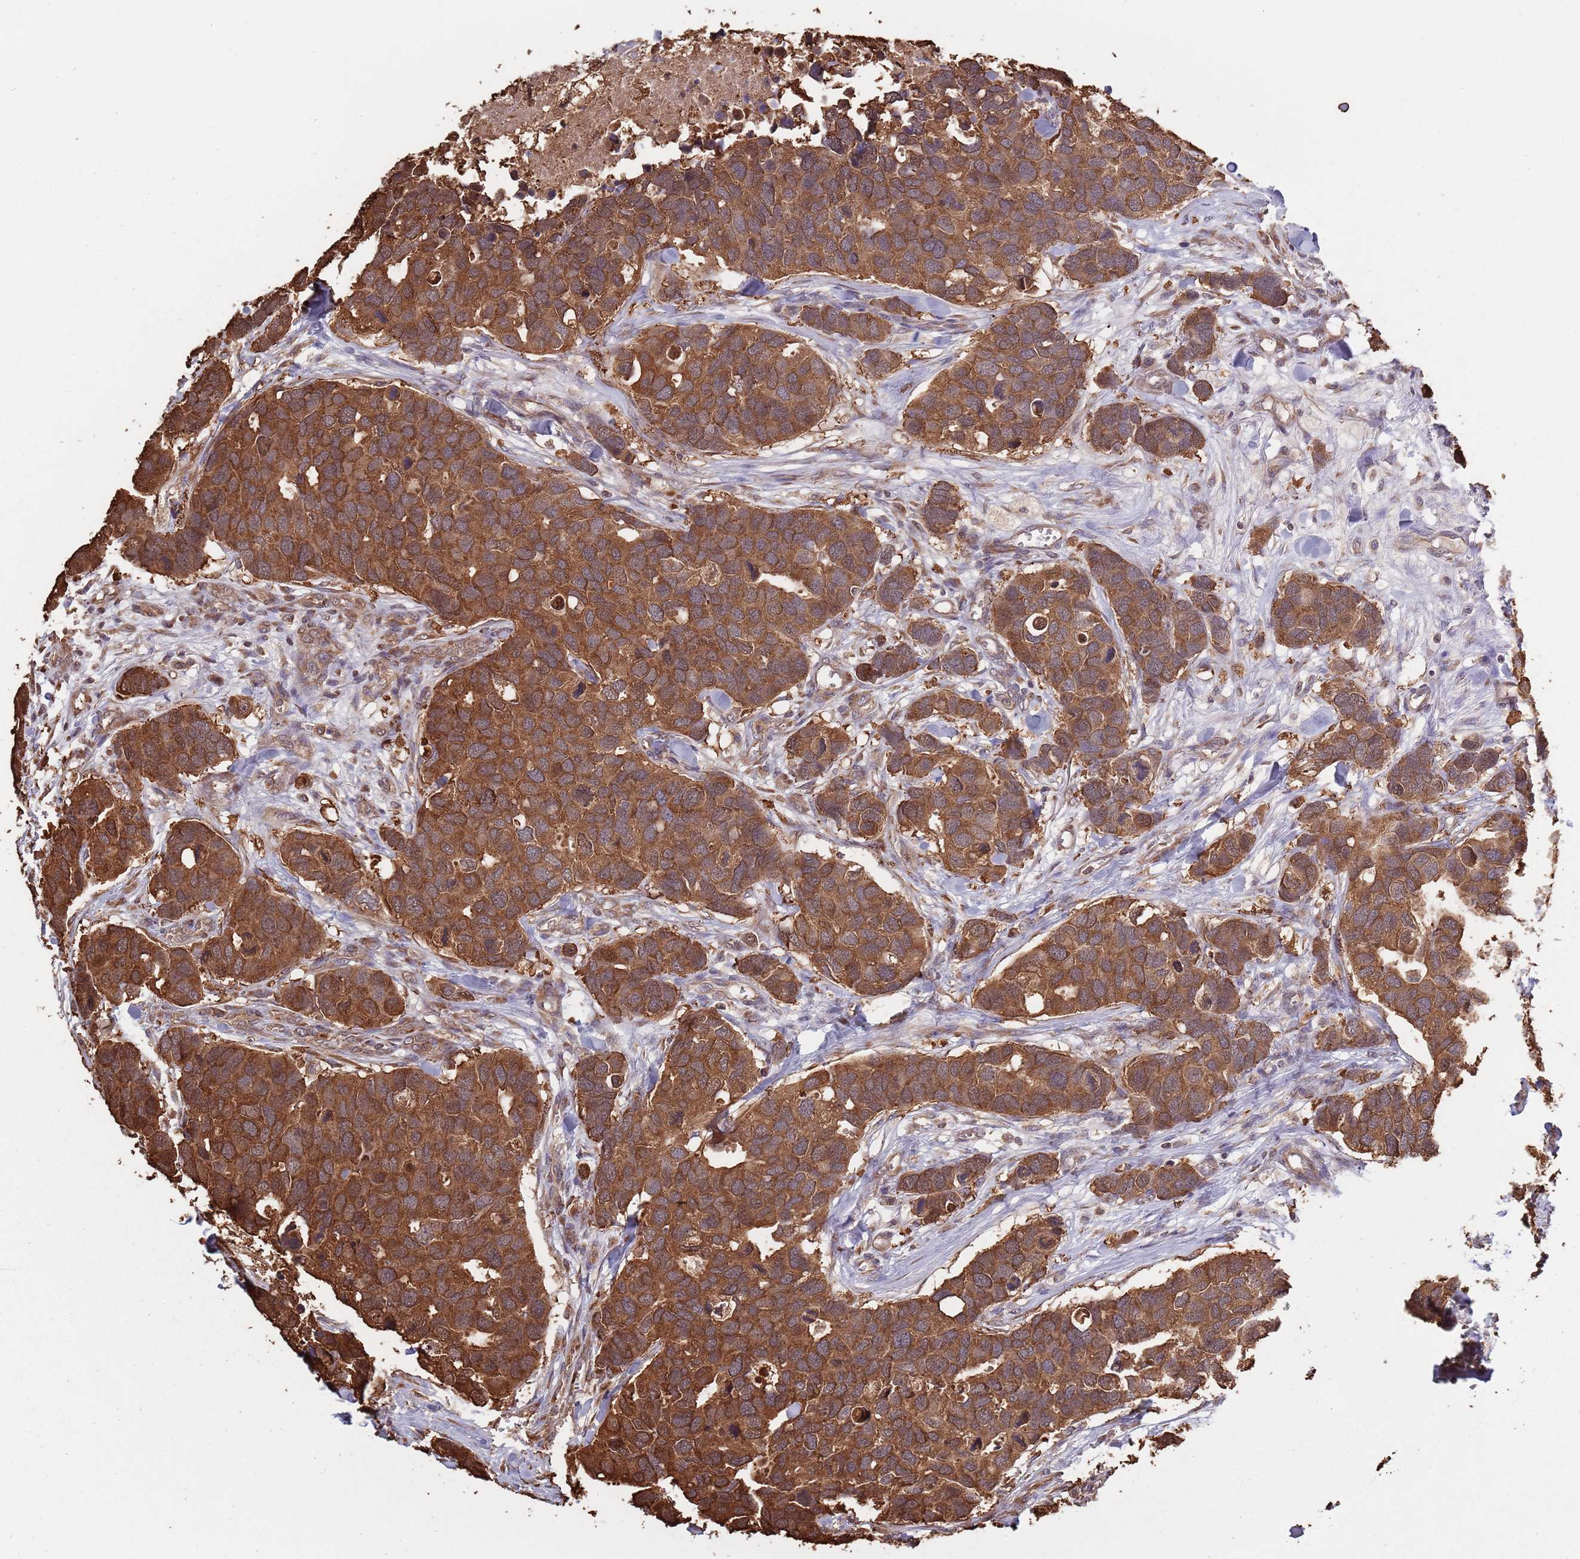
{"staining": {"intensity": "strong", "quantity": ">75%", "location": "cytoplasmic/membranous"}, "tissue": "breast cancer", "cell_type": "Tumor cells", "image_type": "cancer", "snomed": [{"axis": "morphology", "description": "Duct carcinoma"}, {"axis": "topography", "description": "Breast"}], "caption": "Breast cancer tissue reveals strong cytoplasmic/membranous positivity in approximately >75% of tumor cells (Stains: DAB (3,3'-diaminobenzidine) in brown, nuclei in blue, Microscopy: brightfield microscopy at high magnification).", "gene": "COG4", "patient": {"sex": "female", "age": 83}}